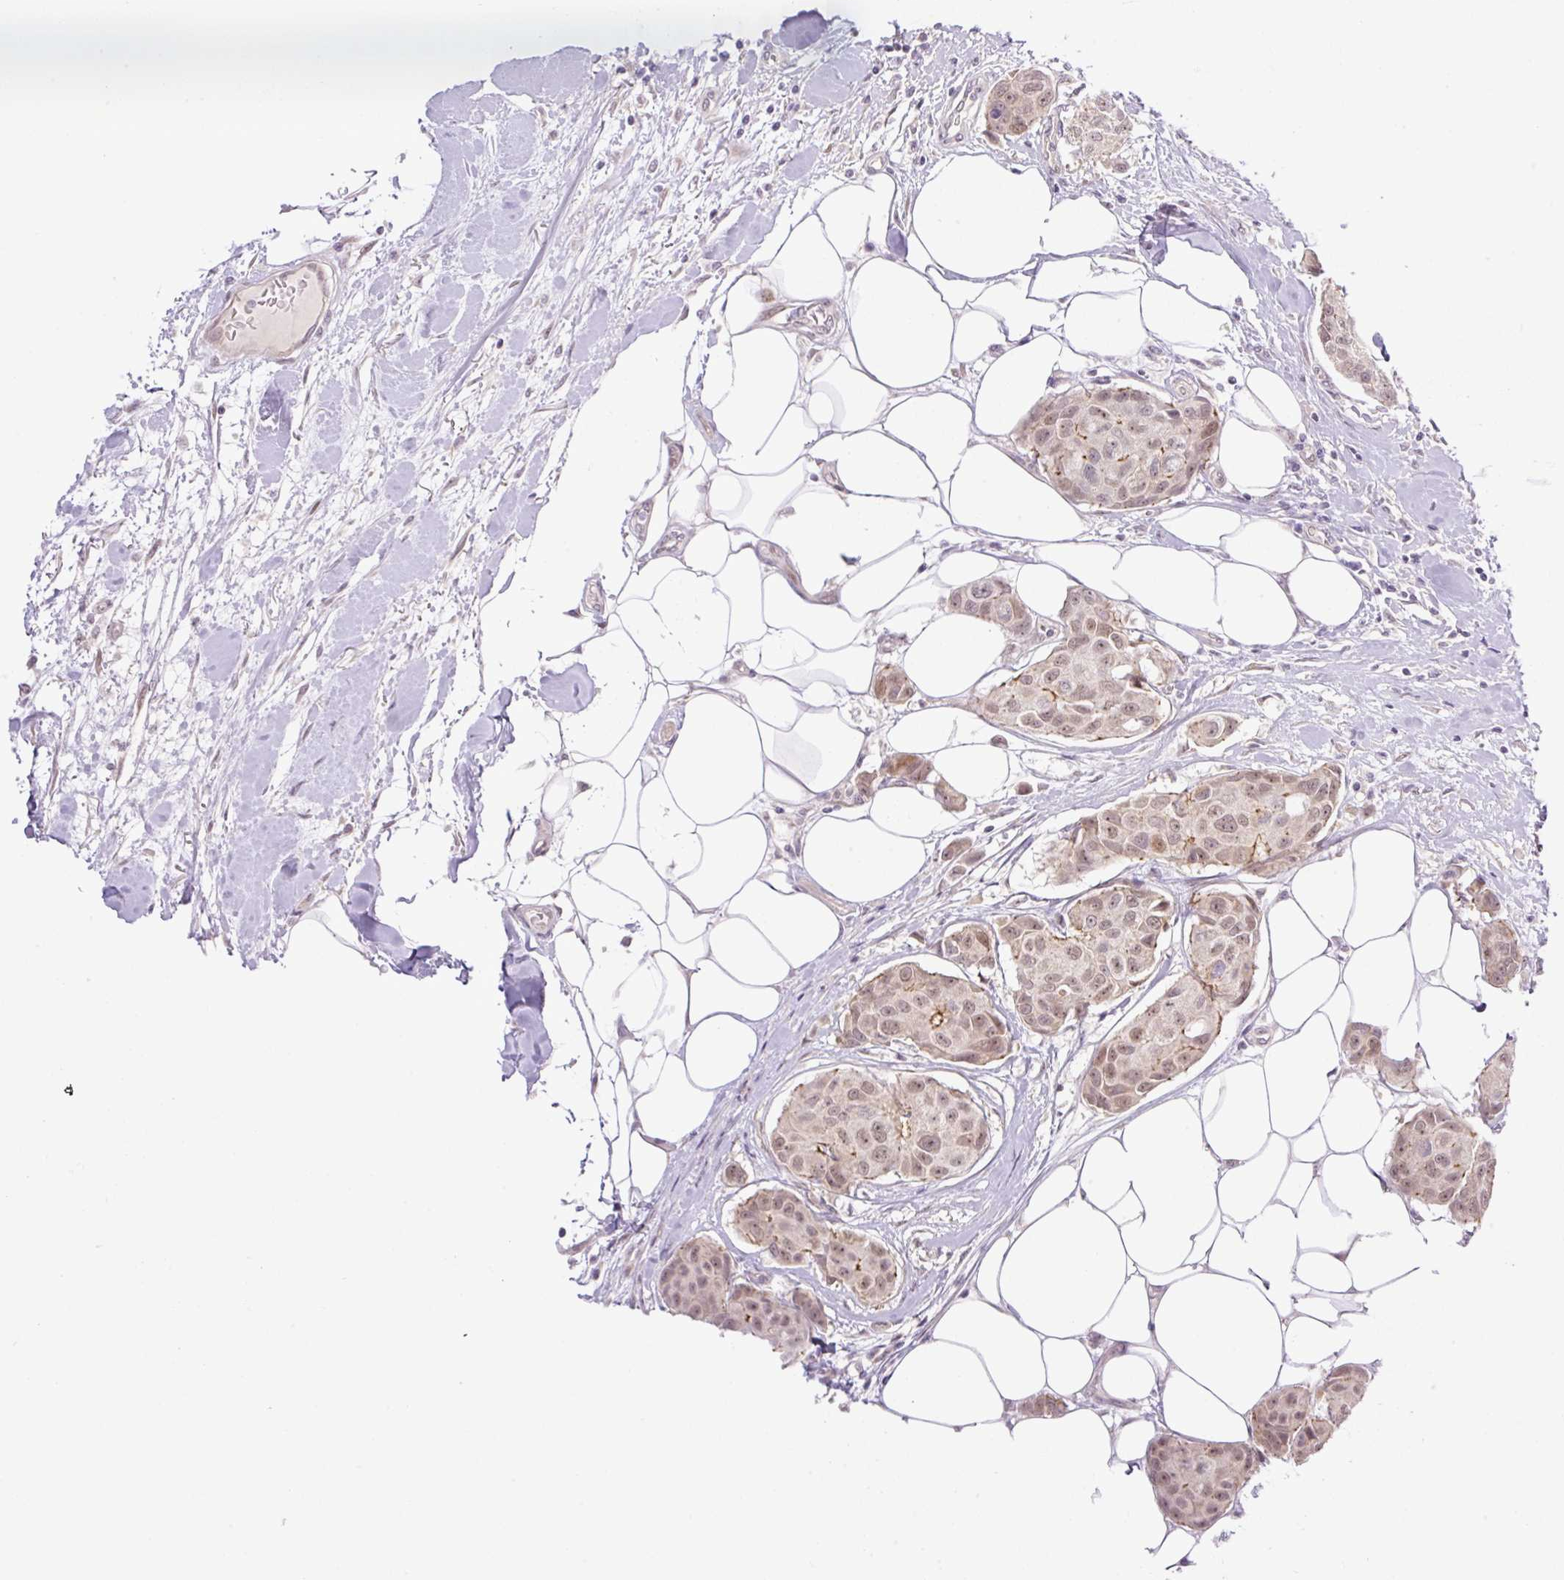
{"staining": {"intensity": "moderate", "quantity": "<25%", "location": "cytoplasmic/membranous,nuclear"}, "tissue": "breast cancer", "cell_type": "Tumor cells", "image_type": "cancer", "snomed": [{"axis": "morphology", "description": "Duct carcinoma"}, {"axis": "topography", "description": "Breast"}, {"axis": "topography", "description": "Lymph node"}], "caption": "Brown immunohistochemical staining in breast invasive ductal carcinoma shows moderate cytoplasmic/membranous and nuclear positivity in approximately <25% of tumor cells.", "gene": "ICE1", "patient": {"sex": "female", "age": 80}}